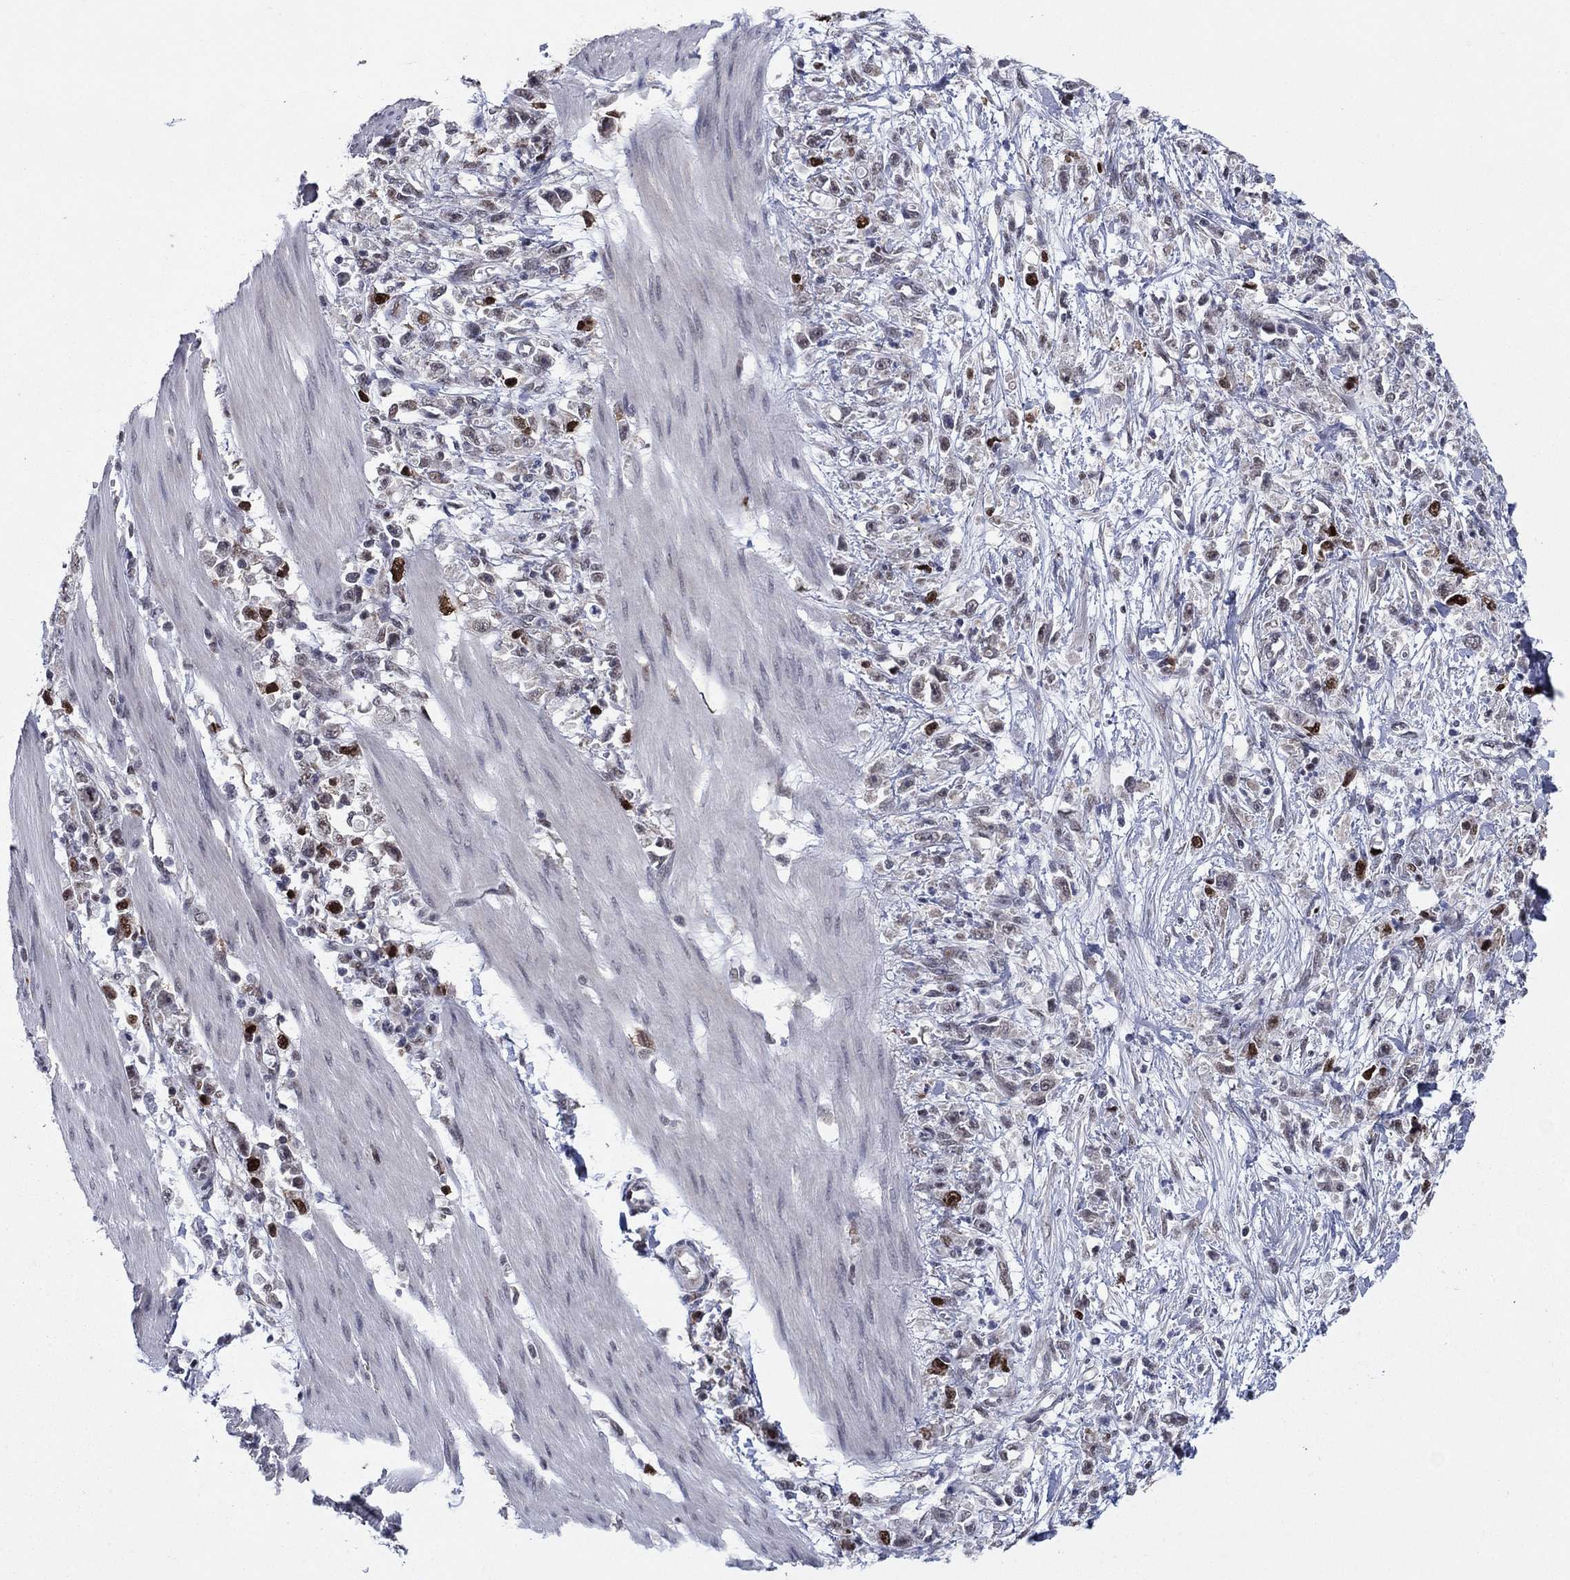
{"staining": {"intensity": "strong", "quantity": "<25%", "location": "nuclear"}, "tissue": "stomach cancer", "cell_type": "Tumor cells", "image_type": "cancer", "snomed": [{"axis": "morphology", "description": "Adenocarcinoma, NOS"}, {"axis": "topography", "description": "Stomach"}], "caption": "DAB (3,3'-diaminobenzidine) immunohistochemical staining of stomach cancer demonstrates strong nuclear protein positivity in approximately <25% of tumor cells.", "gene": "CDCA5", "patient": {"sex": "female", "age": 59}}